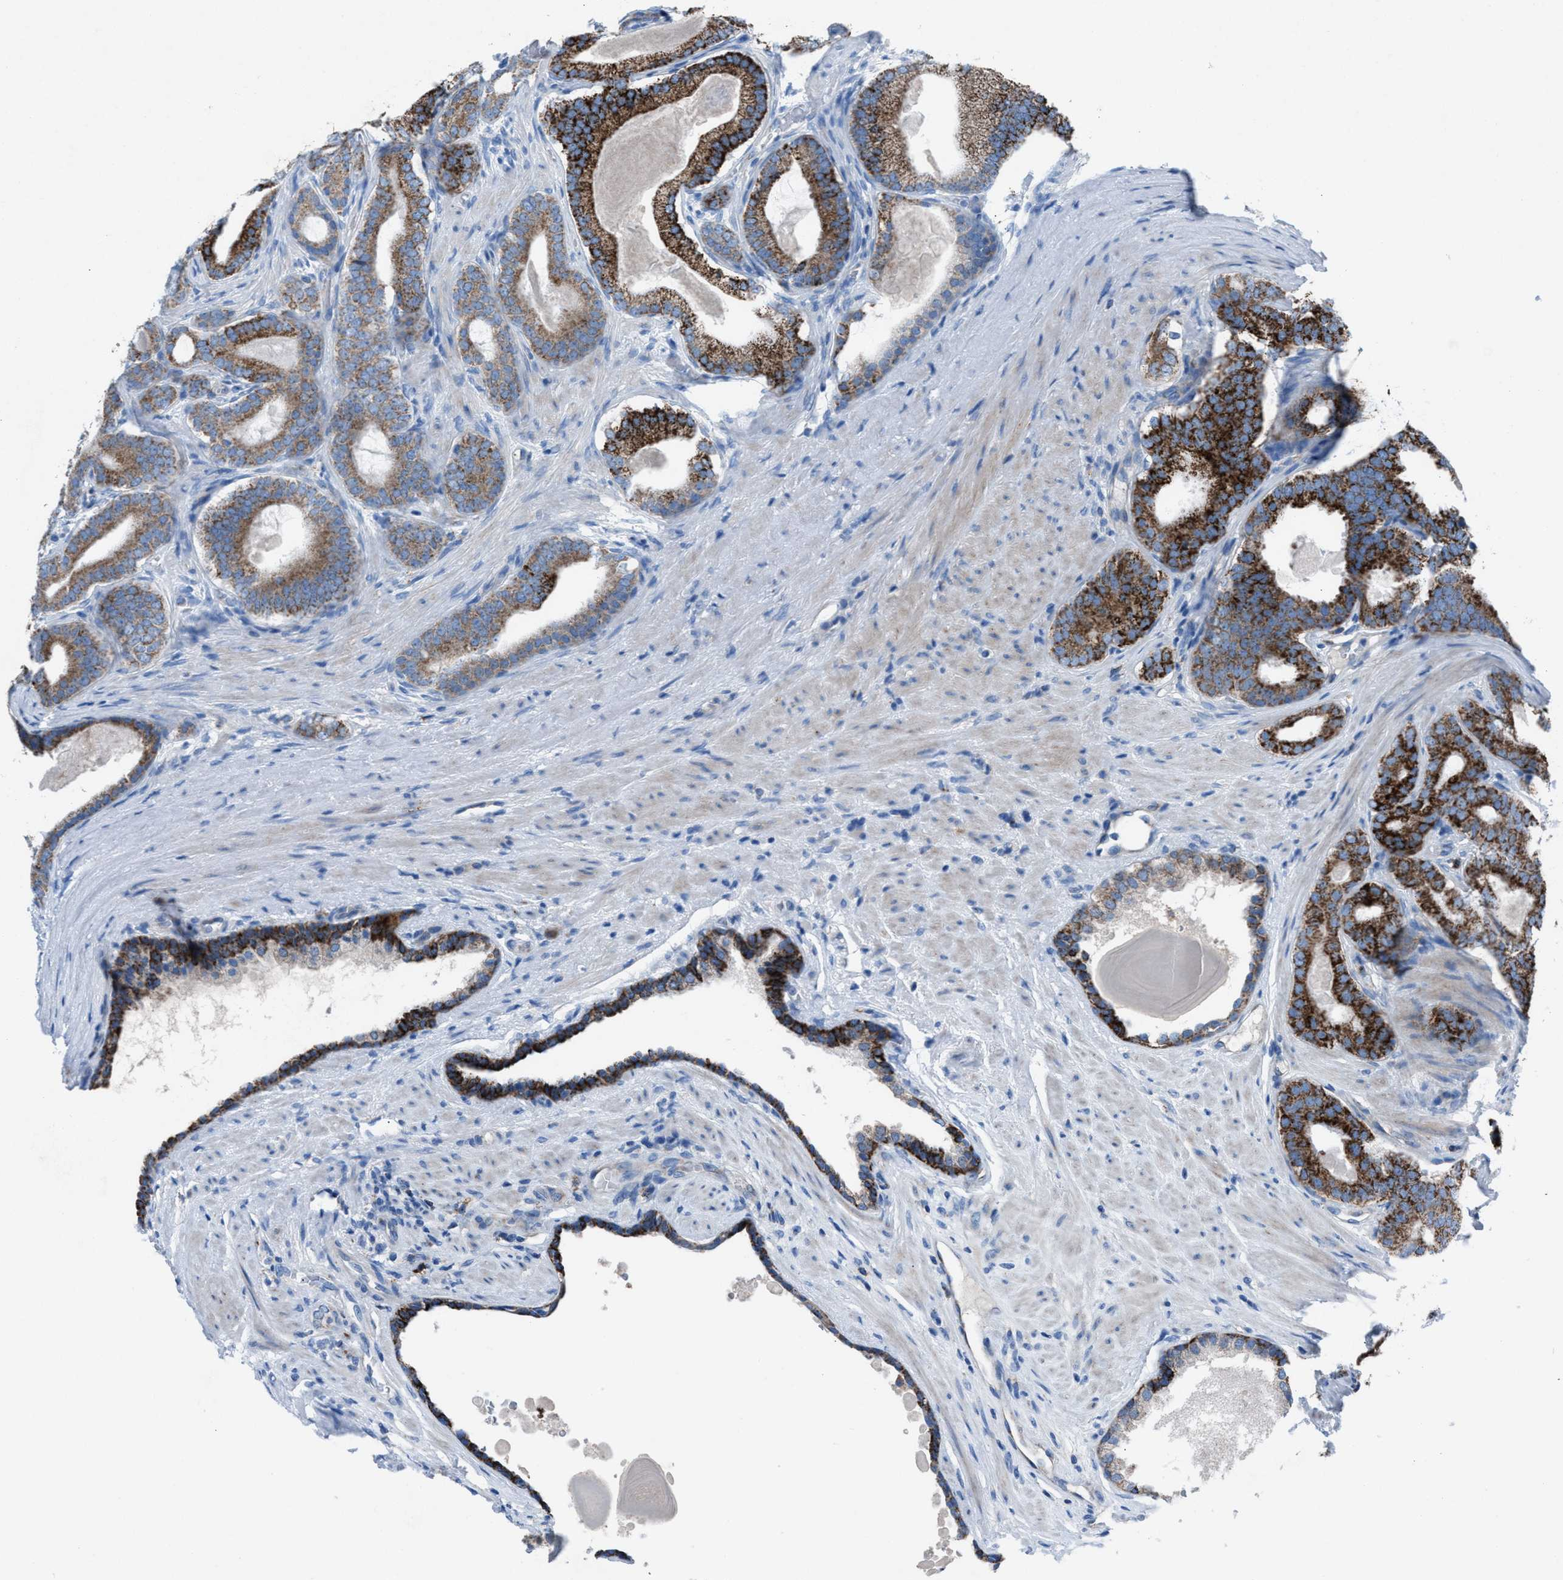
{"staining": {"intensity": "strong", "quantity": ">75%", "location": "cytoplasmic/membranous"}, "tissue": "prostate cancer", "cell_type": "Tumor cells", "image_type": "cancer", "snomed": [{"axis": "morphology", "description": "Adenocarcinoma, High grade"}, {"axis": "topography", "description": "Prostate"}], "caption": "A high amount of strong cytoplasmic/membranous positivity is present in about >75% of tumor cells in prostate cancer (adenocarcinoma (high-grade)) tissue.", "gene": "CD1B", "patient": {"sex": "male", "age": 60}}